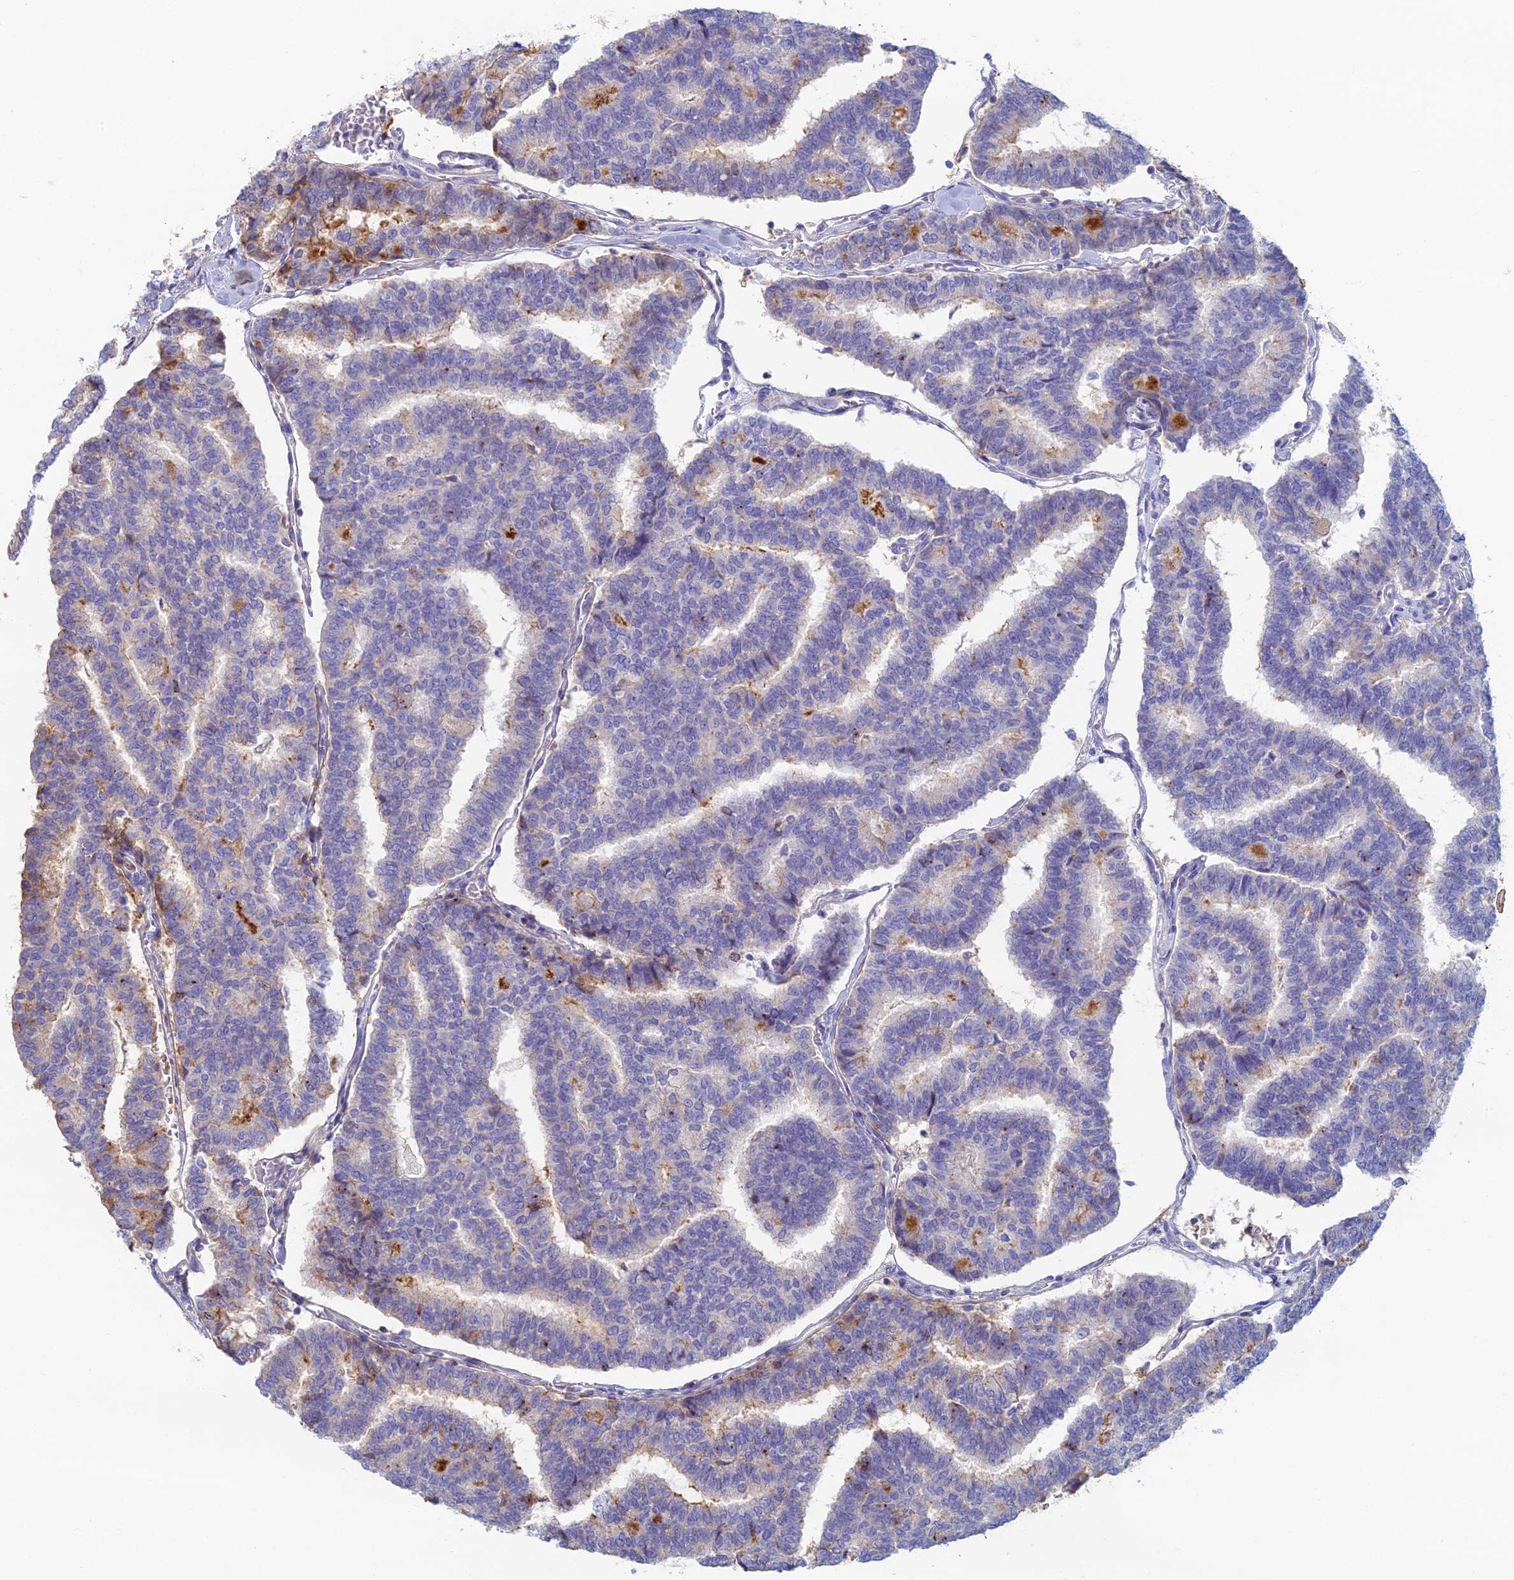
{"staining": {"intensity": "negative", "quantity": "none", "location": "none"}, "tissue": "thyroid cancer", "cell_type": "Tumor cells", "image_type": "cancer", "snomed": [{"axis": "morphology", "description": "Papillary adenocarcinoma, NOS"}, {"axis": "topography", "description": "Thyroid gland"}], "caption": "High magnification brightfield microscopy of thyroid papillary adenocarcinoma stained with DAB (3,3'-diaminobenzidine) (brown) and counterstained with hematoxylin (blue): tumor cells show no significant expression.", "gene": "IFTAP", "patient": {"sex": "female", "age": 35}}